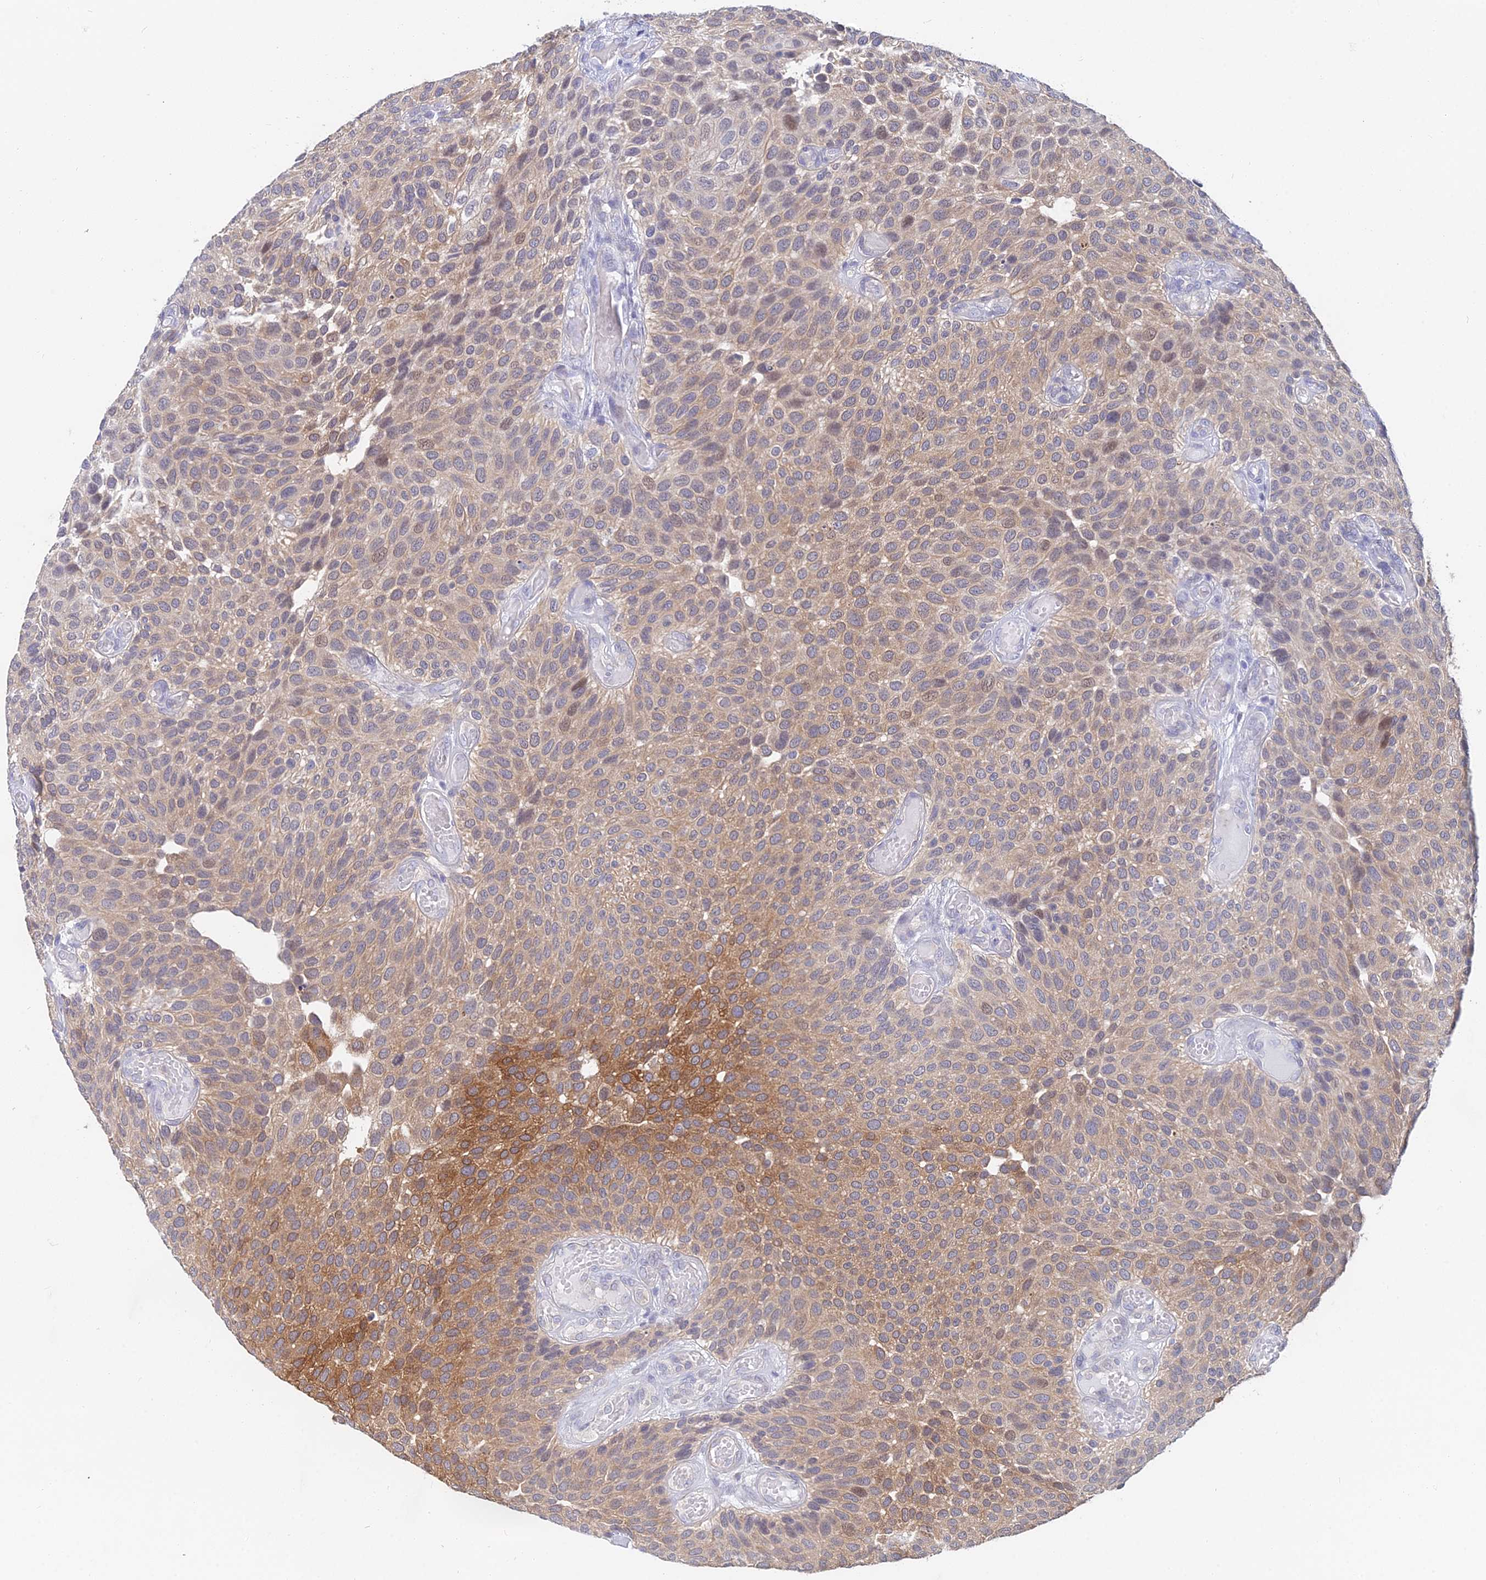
{"staining": {"intensity": "moderate", "quantity": "25%-75%", "location": "cytoplasmic/membranous,nuclear"}, "tissue": "urothelial cancer", "cell_type": "Tumor cells", "image_type": "cancer", "snomed": [{"axis": "morphology", "description": "Urothelial carcinoma, Low grade"}, {"axis": "topography", "description": "Urinary bladder"}], "caption": "This is an image of immunohistochemistry (IHC) staining of urothelial cancer, which shows moderate positivity in the cytoplasmic/membranous and nuclear of tumor cells.", "gene": "B3GALT4", "patient": {"sex": "male", "age": 89}}